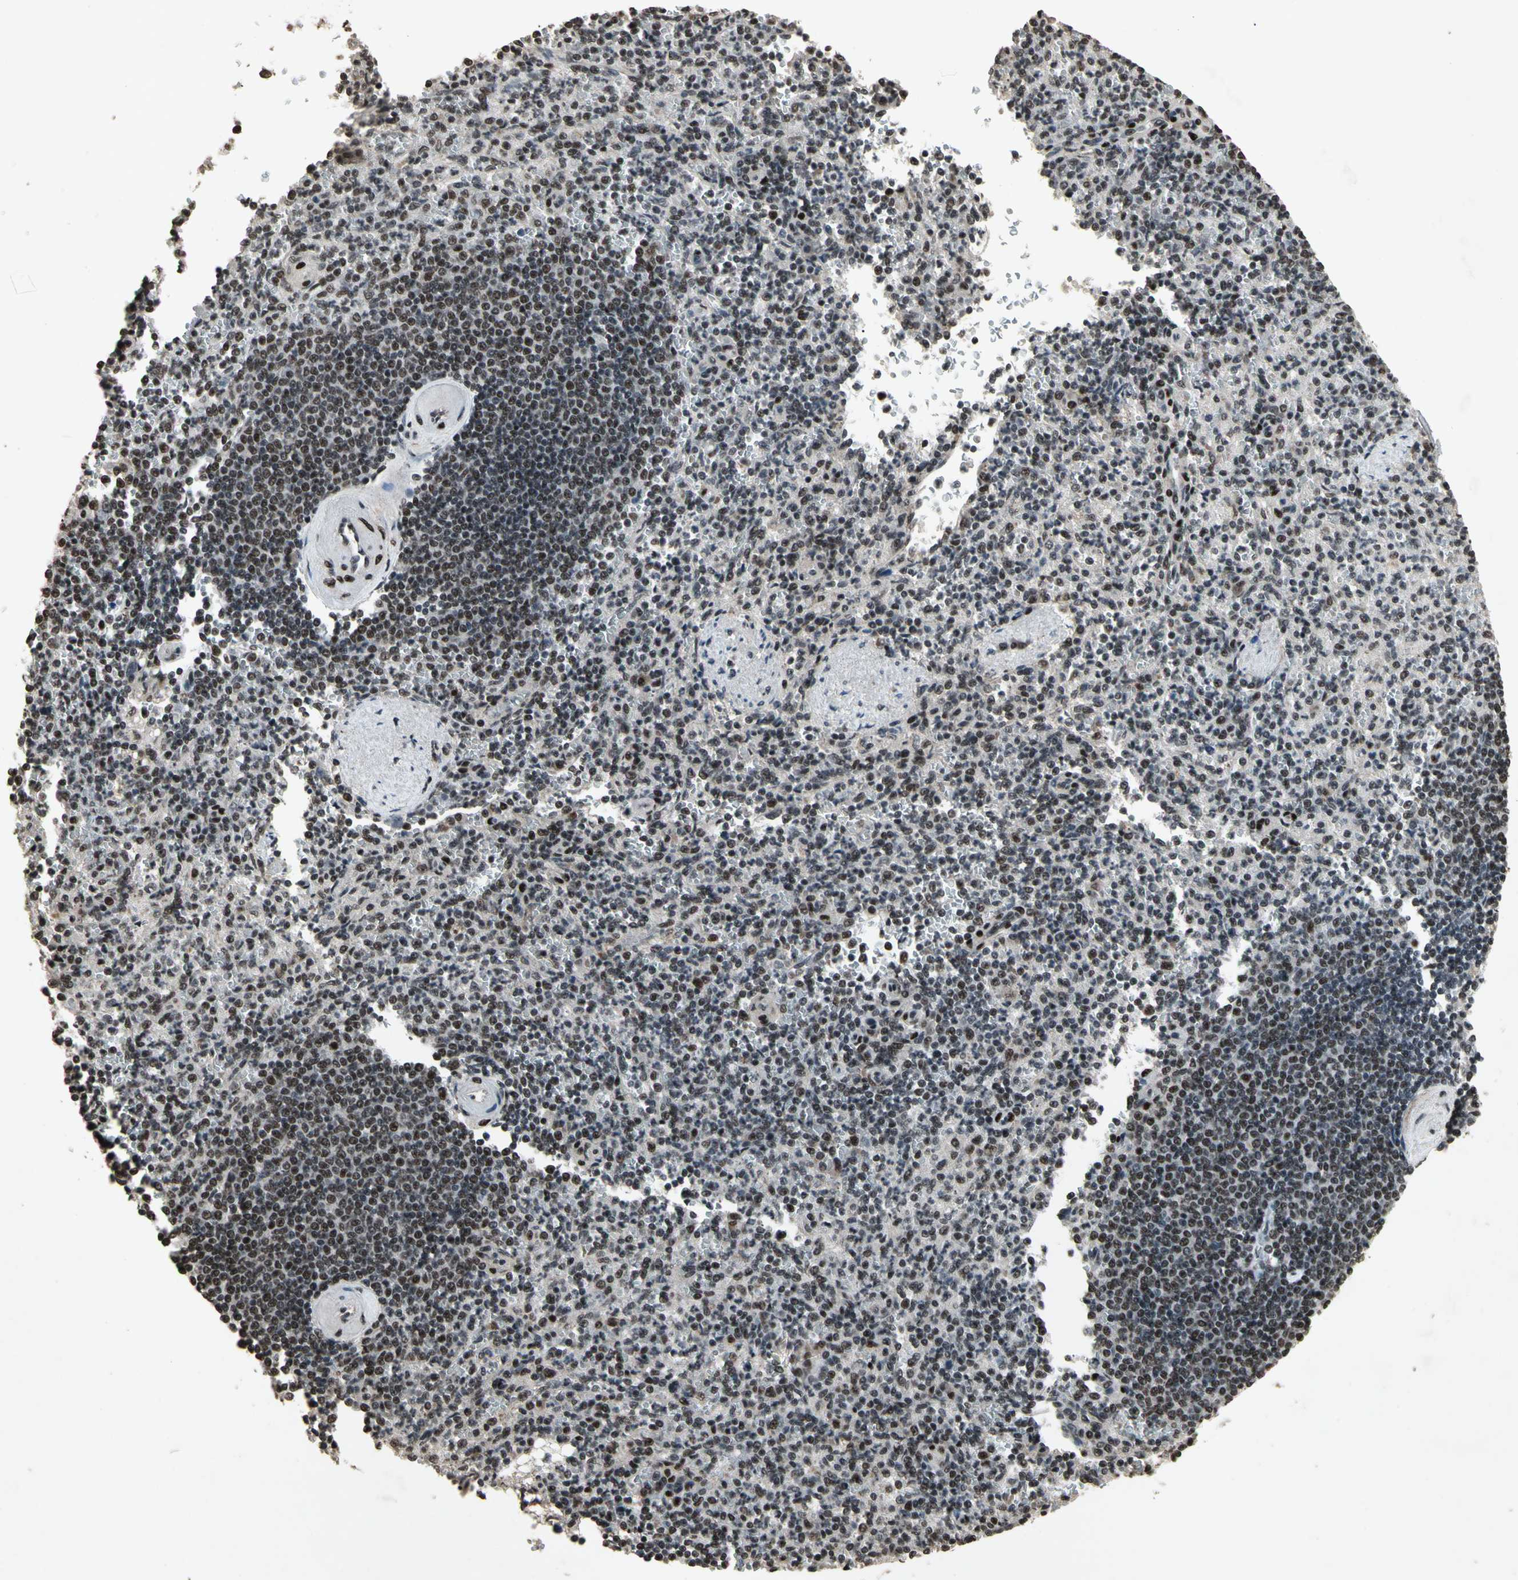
{"staining": {"intensity": "strong", "quantity": ">75%", "location": "nuclear"}, "tissue": "spleen", "cell_type": "Cells in red pulp", "image_type": "normal", "snomed": [{"axis": "morphology", "description": "Normal tissue, NOS"}, {"axis": "topography", "description": "Spleen"}], "caption": "Immunohistochemistry (IHC) of normal spleen displays high levels of strong nuclear positivity in about >75% of cells in red pulp. Nuclei are stained in blue.", "gene": "TBX2", "patient": {"sex": "female", "age": 74}}